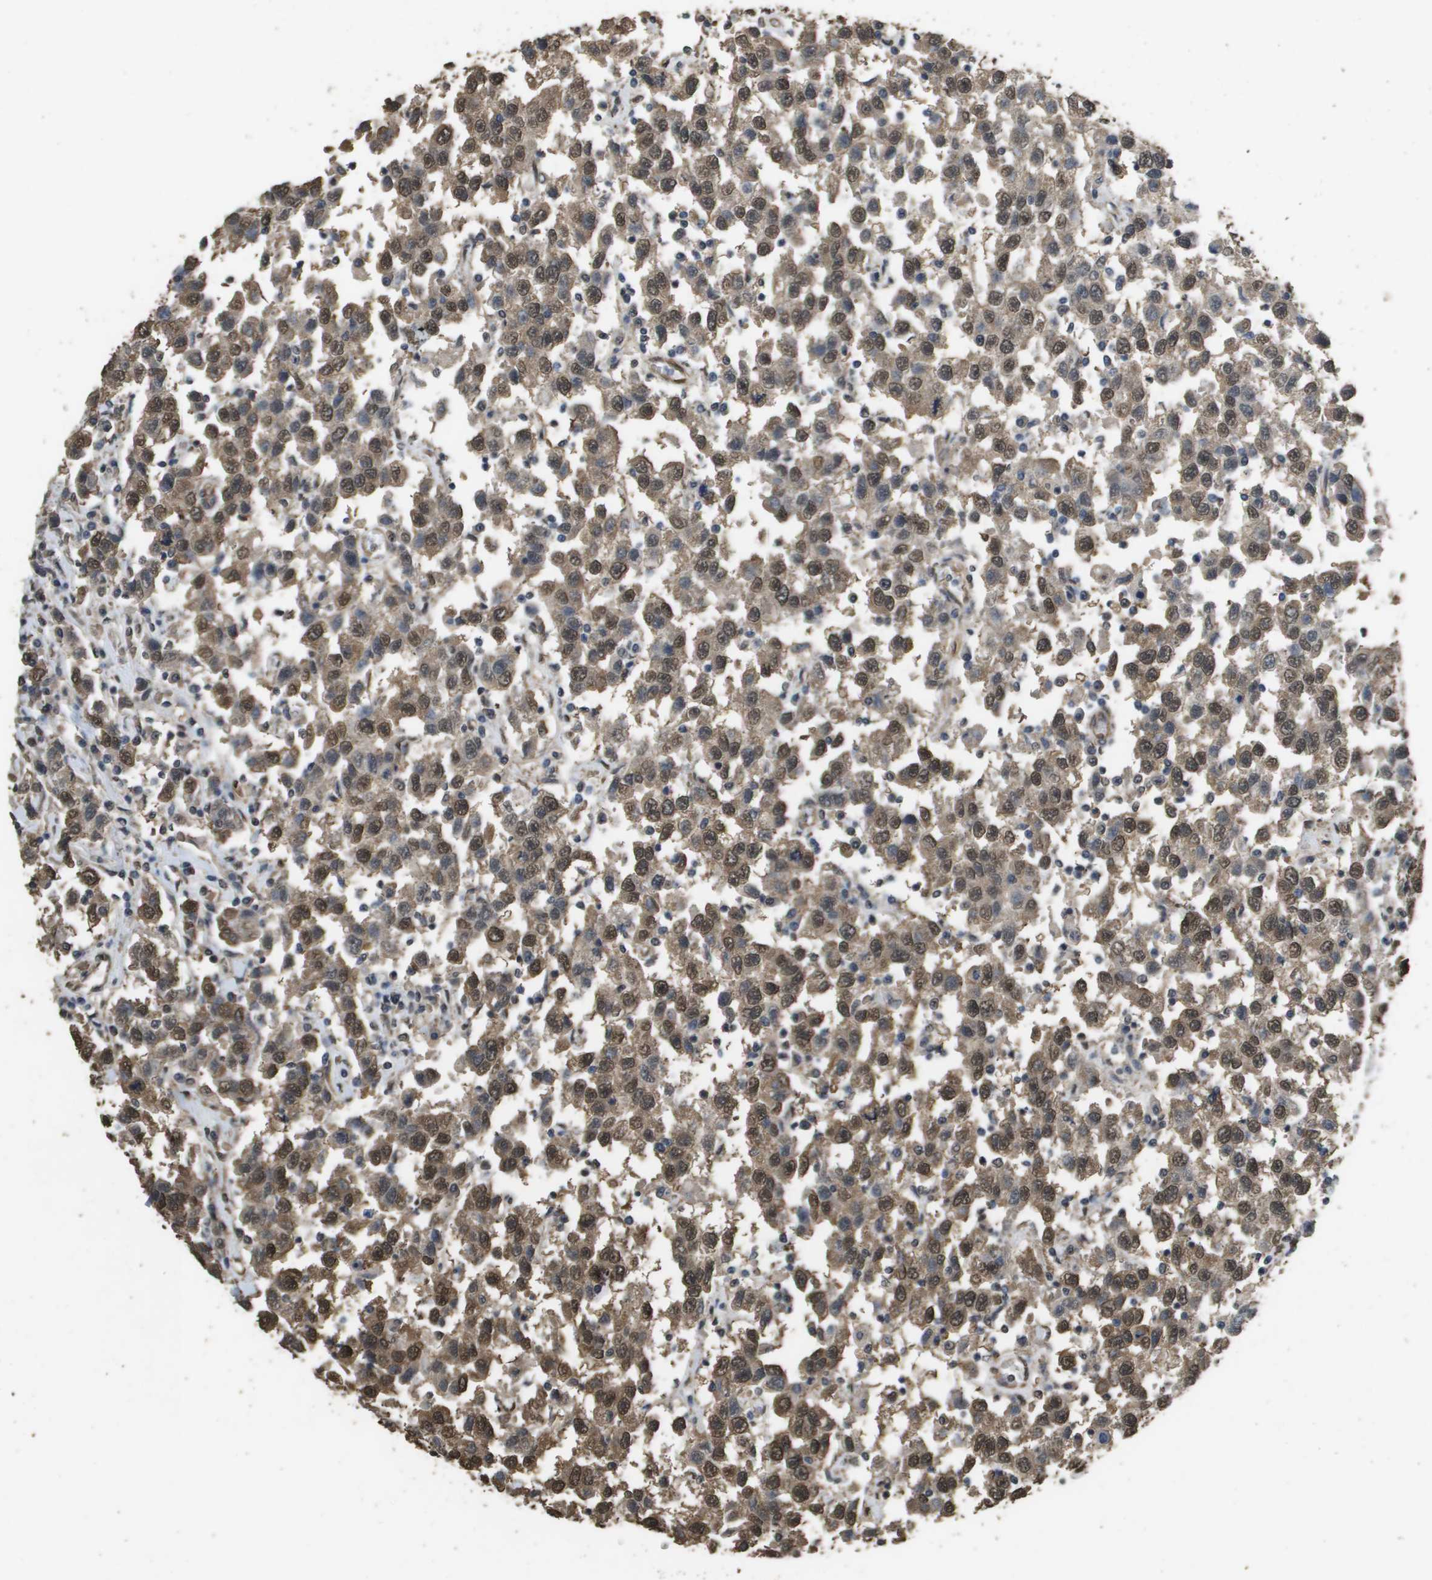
{"staining": {"intensity": "moderate", "quantity": ">75%", "location": "cytoplasmic/membranous,nuclear"}, "tissue": "testis cancer", "cell_type": "Tumor cells", "image_type": "cancer", "snomed": [{"axis": "morphology", "description": "Seminoma, NOS"}, {"axis": "topography", "description": "Testis"}], "caption": "Protein expression analysis of human testis seminoma reveals moderate cytoplasmic/membranous and nuclear staining in about >75% of tumor cells. Using DAB (brown) and hematoxylin (blue) stains, captured at high magnification using brightfield microscopy.", "gene": "AAMP", "patient": {"sex": "male", "age": 41}}